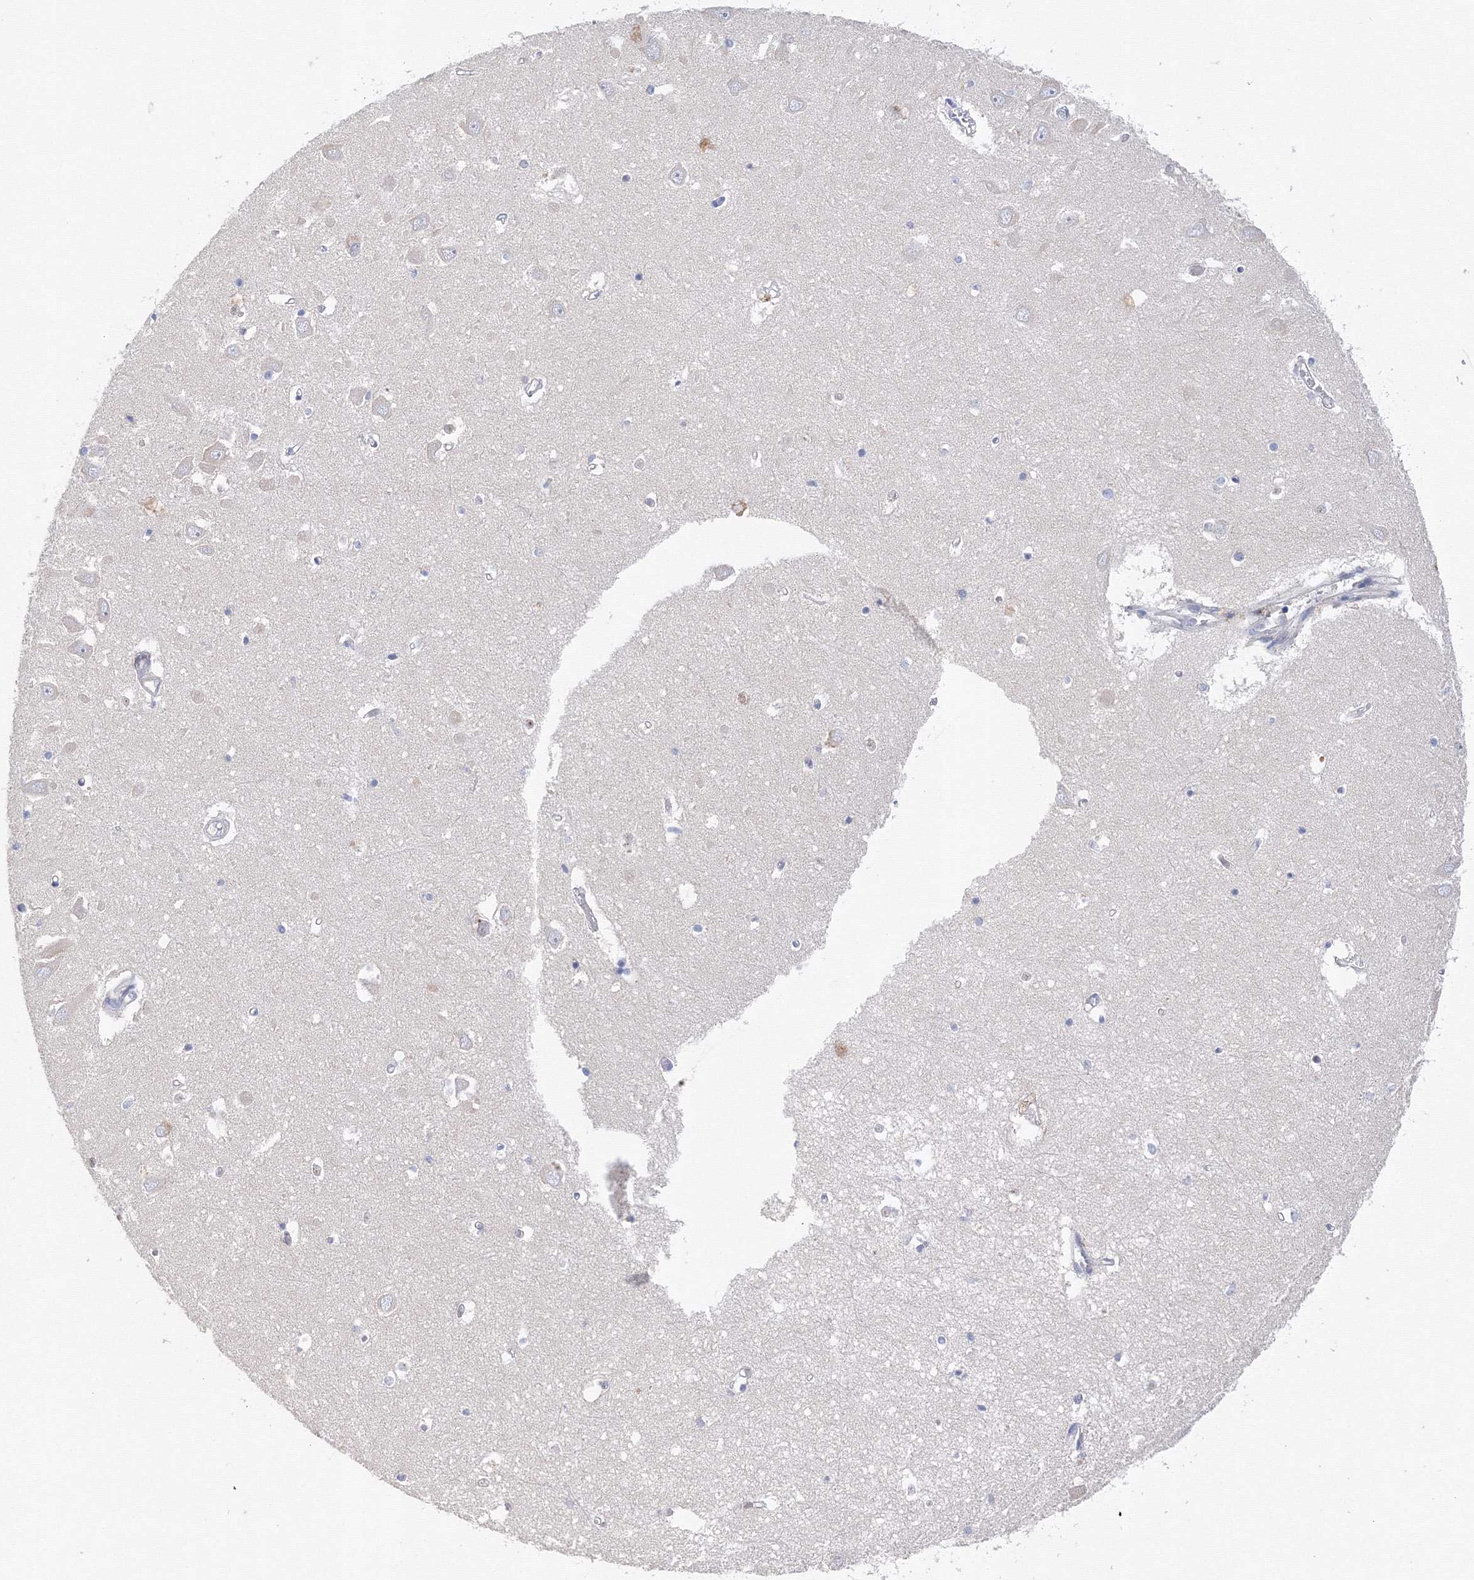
{"staining": {"intensity": "negative", "quantity": "none", "location": "none"}, "tissue": "hippocampus", "cell_type": "Glial cells", "image_type": "normal", "snomed": [{"axis": "morphology", "description": "Normal tissue, NOS"}, {"axis": "topography", "description": "Hippocampus"}], "caption": "High magnification brightfield microscopy of benign hippocampus stained with DAB (brown) and counterstained with hematoxylin (blue): glial cells show no significant staining. (Immunohistochemistry (ihc), brightfield microscopy, high magnification).", "gene": "DIS3L2", "patient": {"sex": "male", "age": 70}}